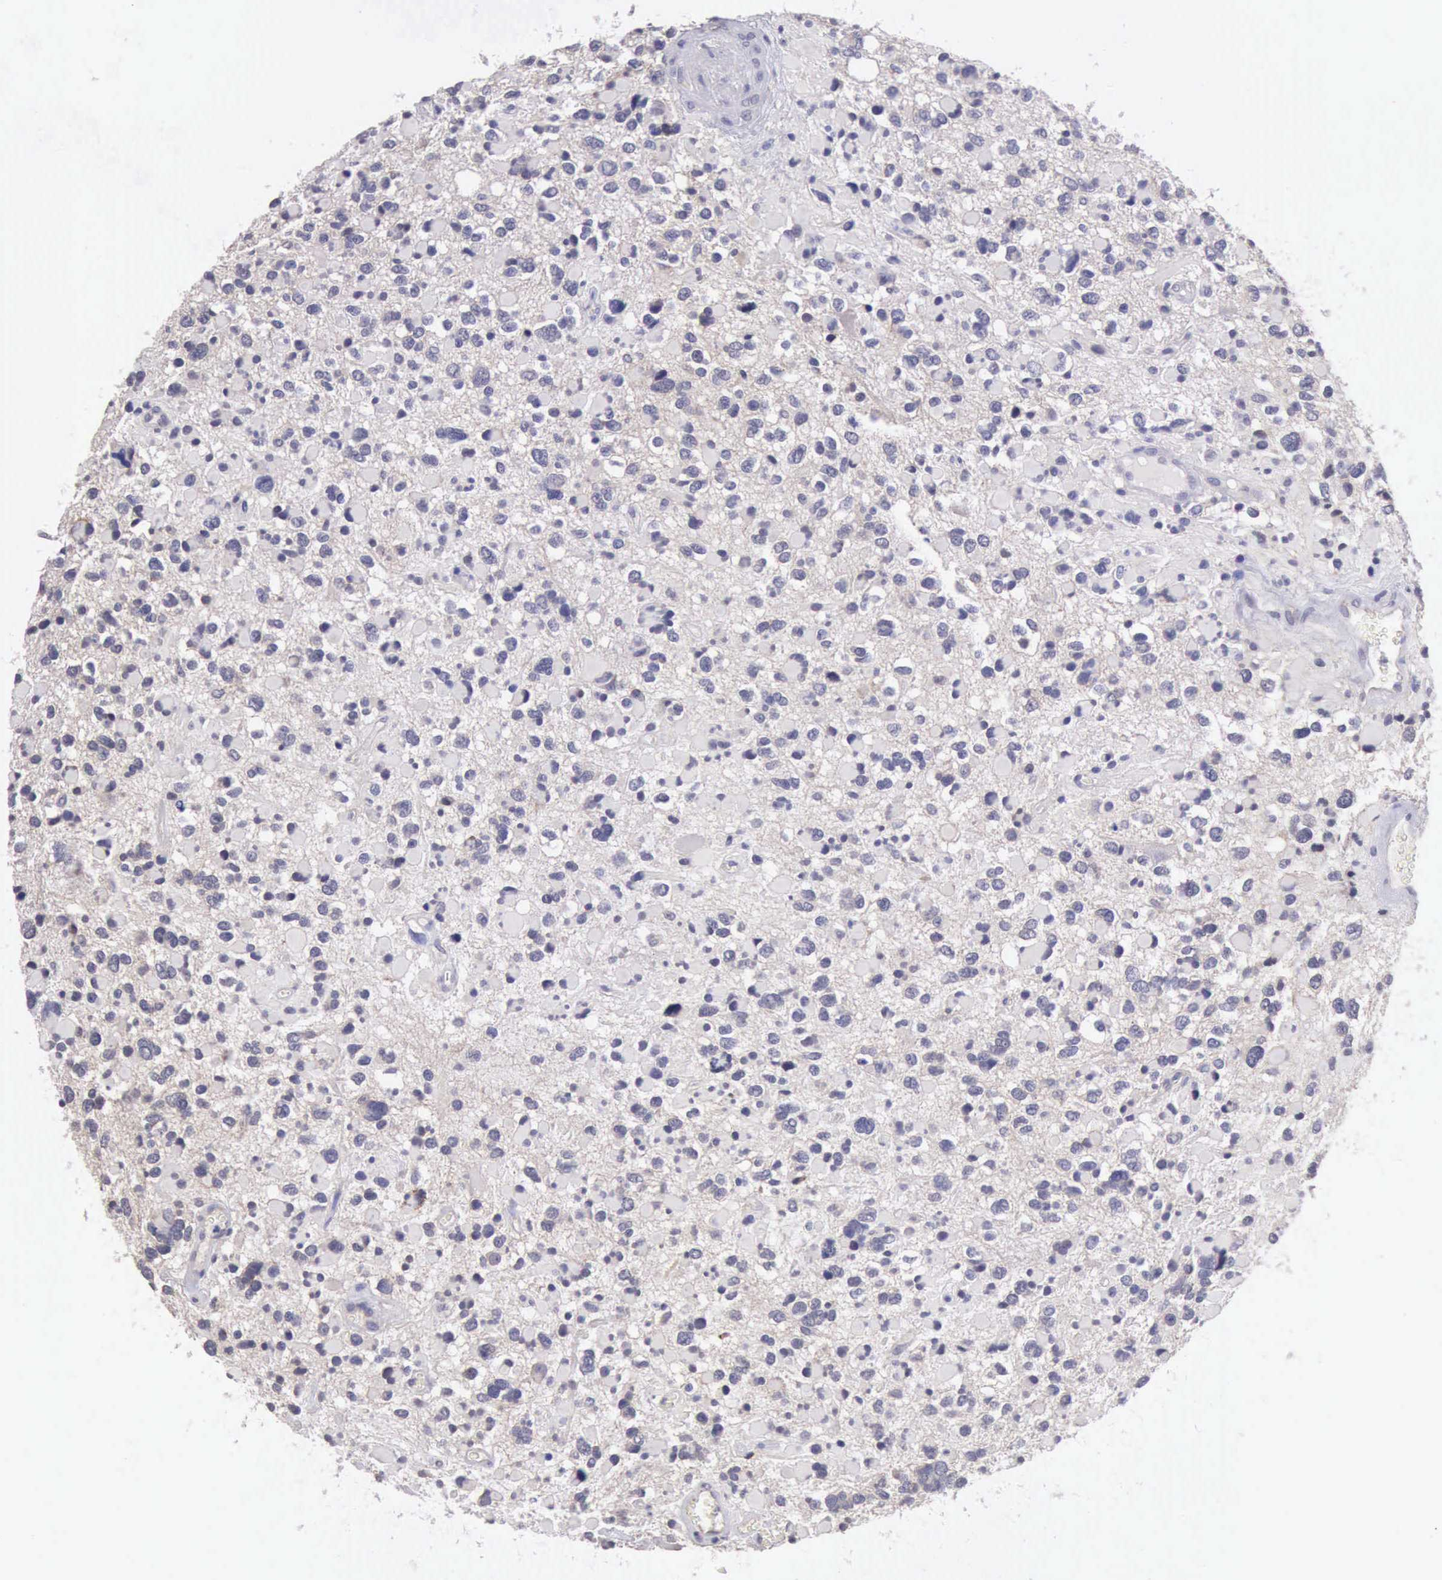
{"staining": {"intensity": "negative", "quantity": "none", "location": "none"}, "tissue": "glioma", "cell_type": "Tumor cells", "image_type": "cancer", "snomed": [{"axis": "morphology", "description": "Glioma, malignant, High grade"}, {"axis": "topography", "description": "Brain"}], "caption": "Immunohistochemical staining of glioma shows no significant expression in tumor cells.", "gene": "KCND1", "patient": {"sex": "female", "age": 37}}